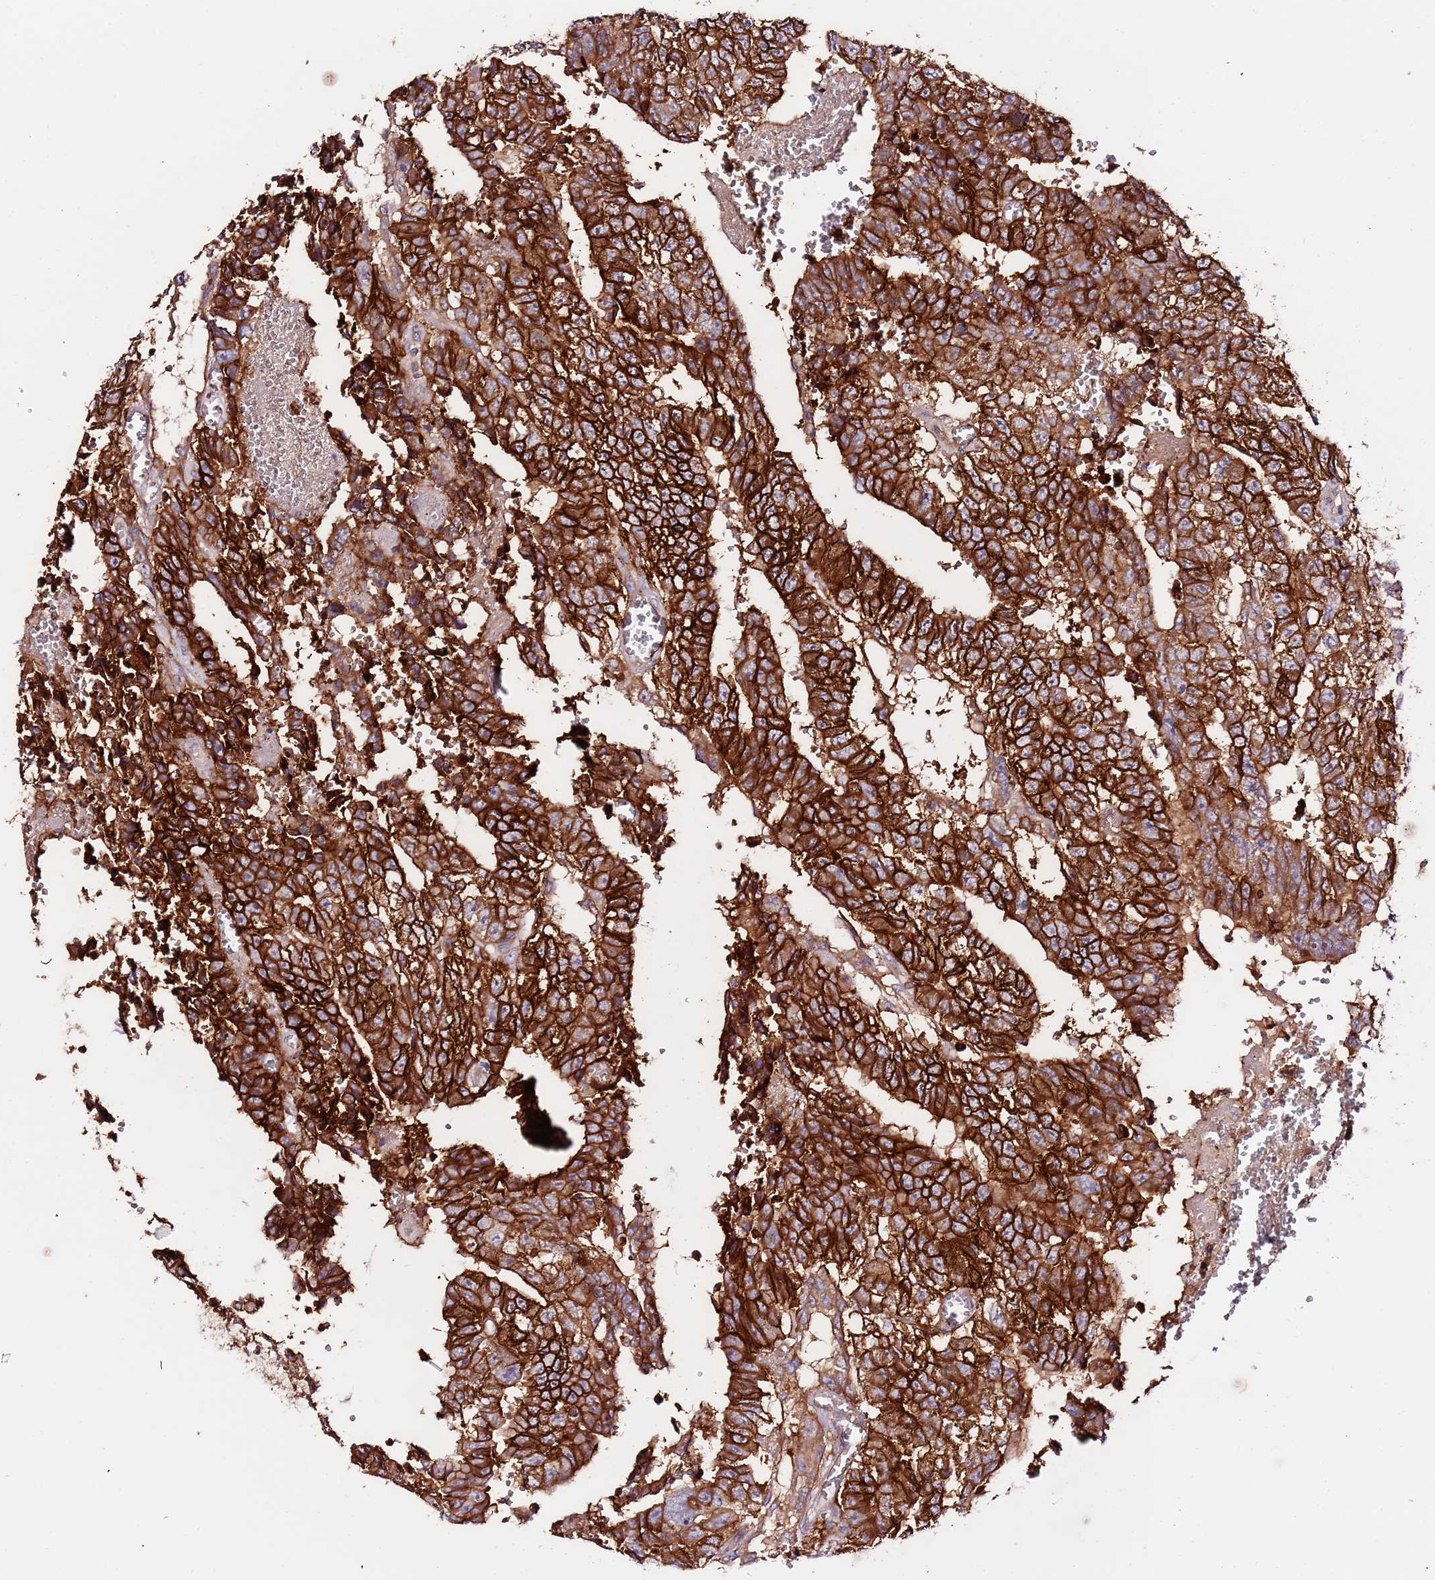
{"staining": {"intensity": "strong", "quantity": ">75%", "location": "cytoplasmic/membranous"}, "tissue": "testis cancer", "cell_type": "Tumor cells", "image_type": "cancer", "snomed": [{"axis": "morphology", "description": "Carcinoma, Embryonal, NOS"}, {"axis": "topography", "description": "Testis"}], "caption": "Tumor cells demonstrate high levels of strong cytoplasmic/membranous staining in approximately >75% of cells in human testis embryonal carcinoma.", "gene": "FLVCR1", "patient": {"sex": "male", "age": 25}}